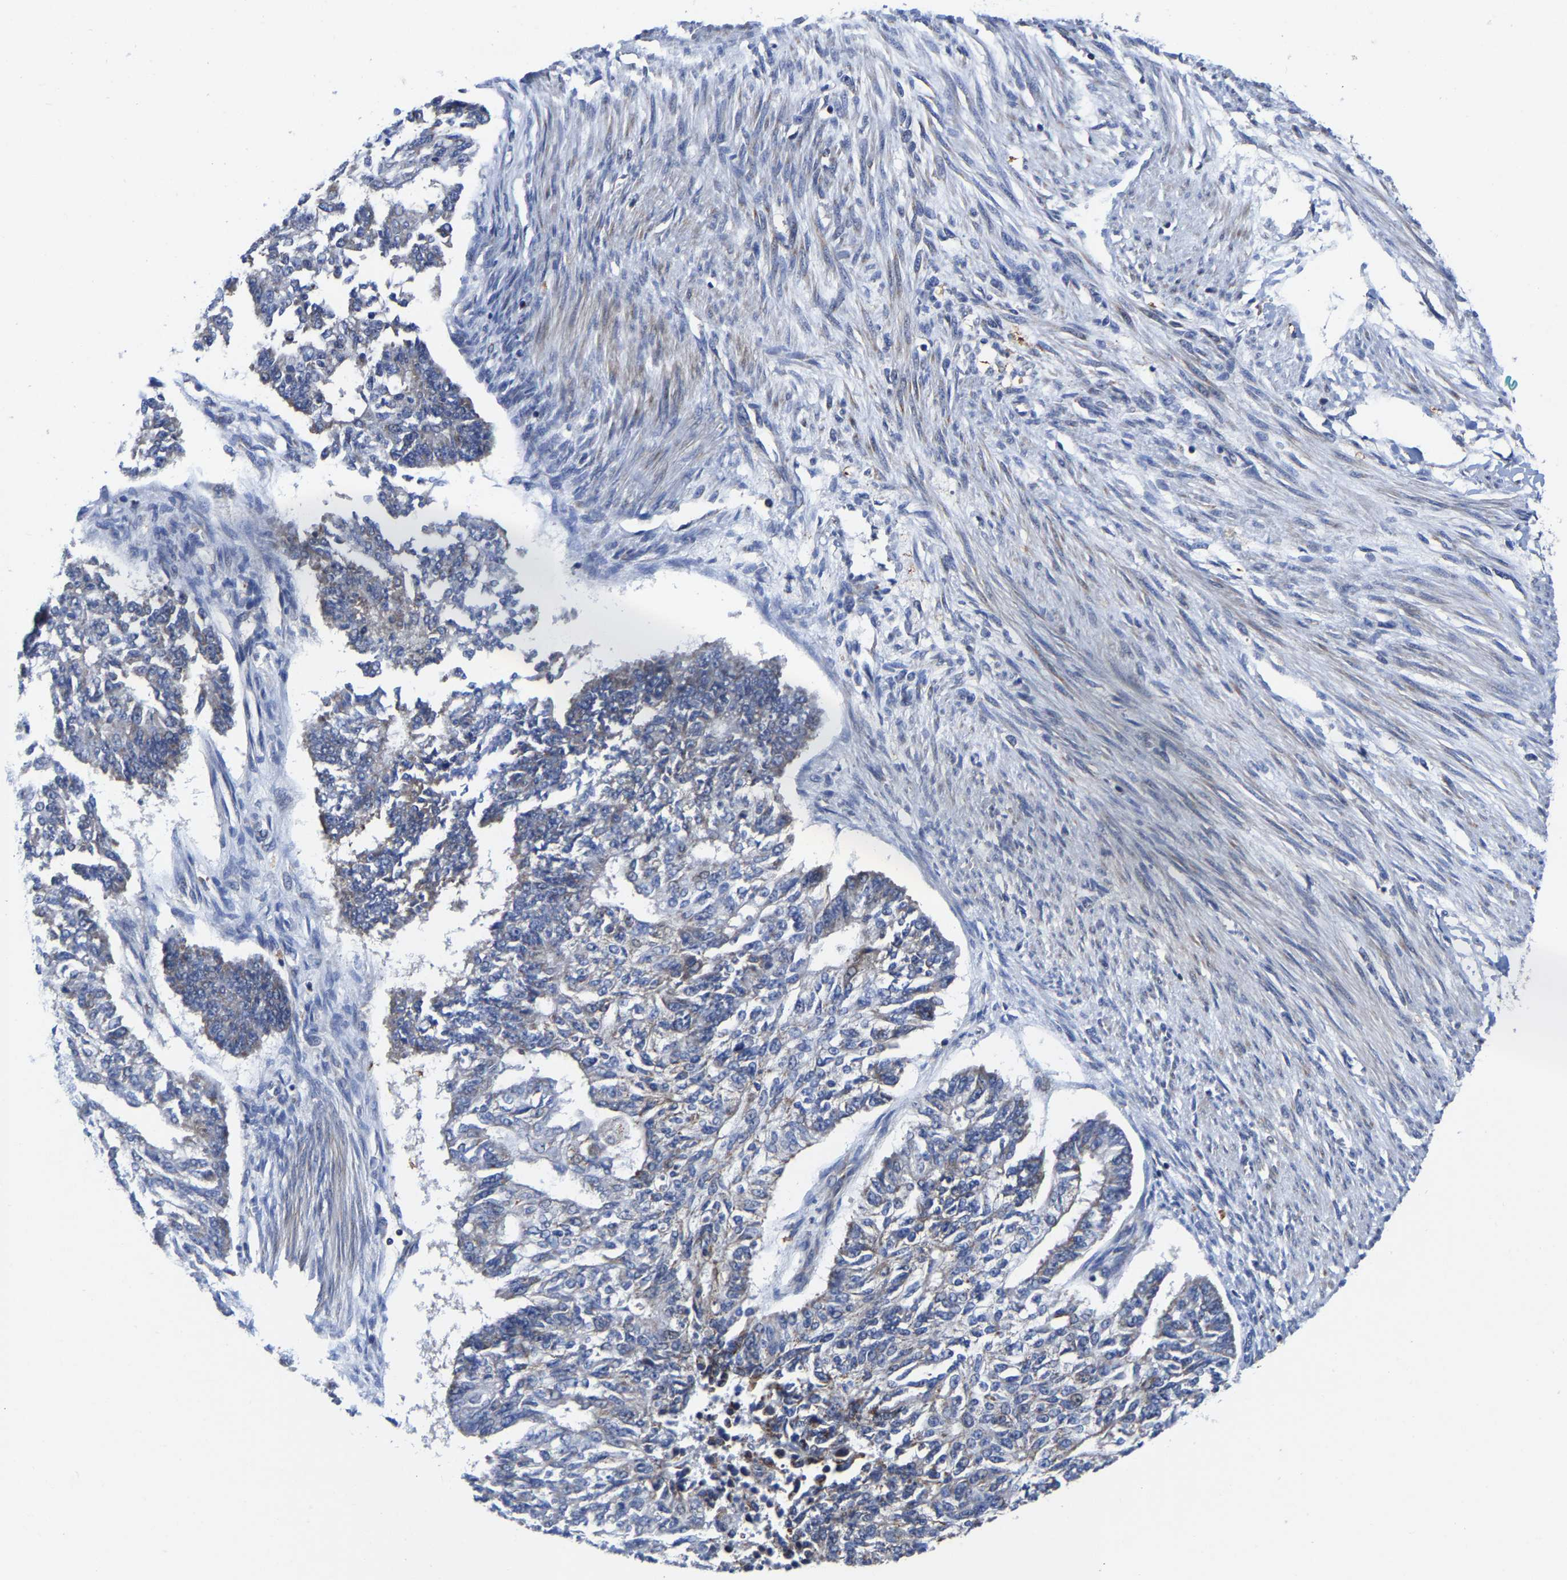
{"staining": {"intensity": "moderate", "quantity": "<25%", "location": "cytoplasmic/membranous"}, "tissue": "endometrial cancer", "cell_type": "Tumor cells", "image_type": "cancer", "snomed": [{"axis": "morphology", "description": "Adenocarcinoma, NOS"}, {"axis": "topography", "description": "Endometrium"}], "caption": "Human endometrial adenocarcinoma stained with a protein marker exhibits moderate staining in tumor cells.", "gene": "PFKFB3", "patient": {"sex": "female", "age": 32}}